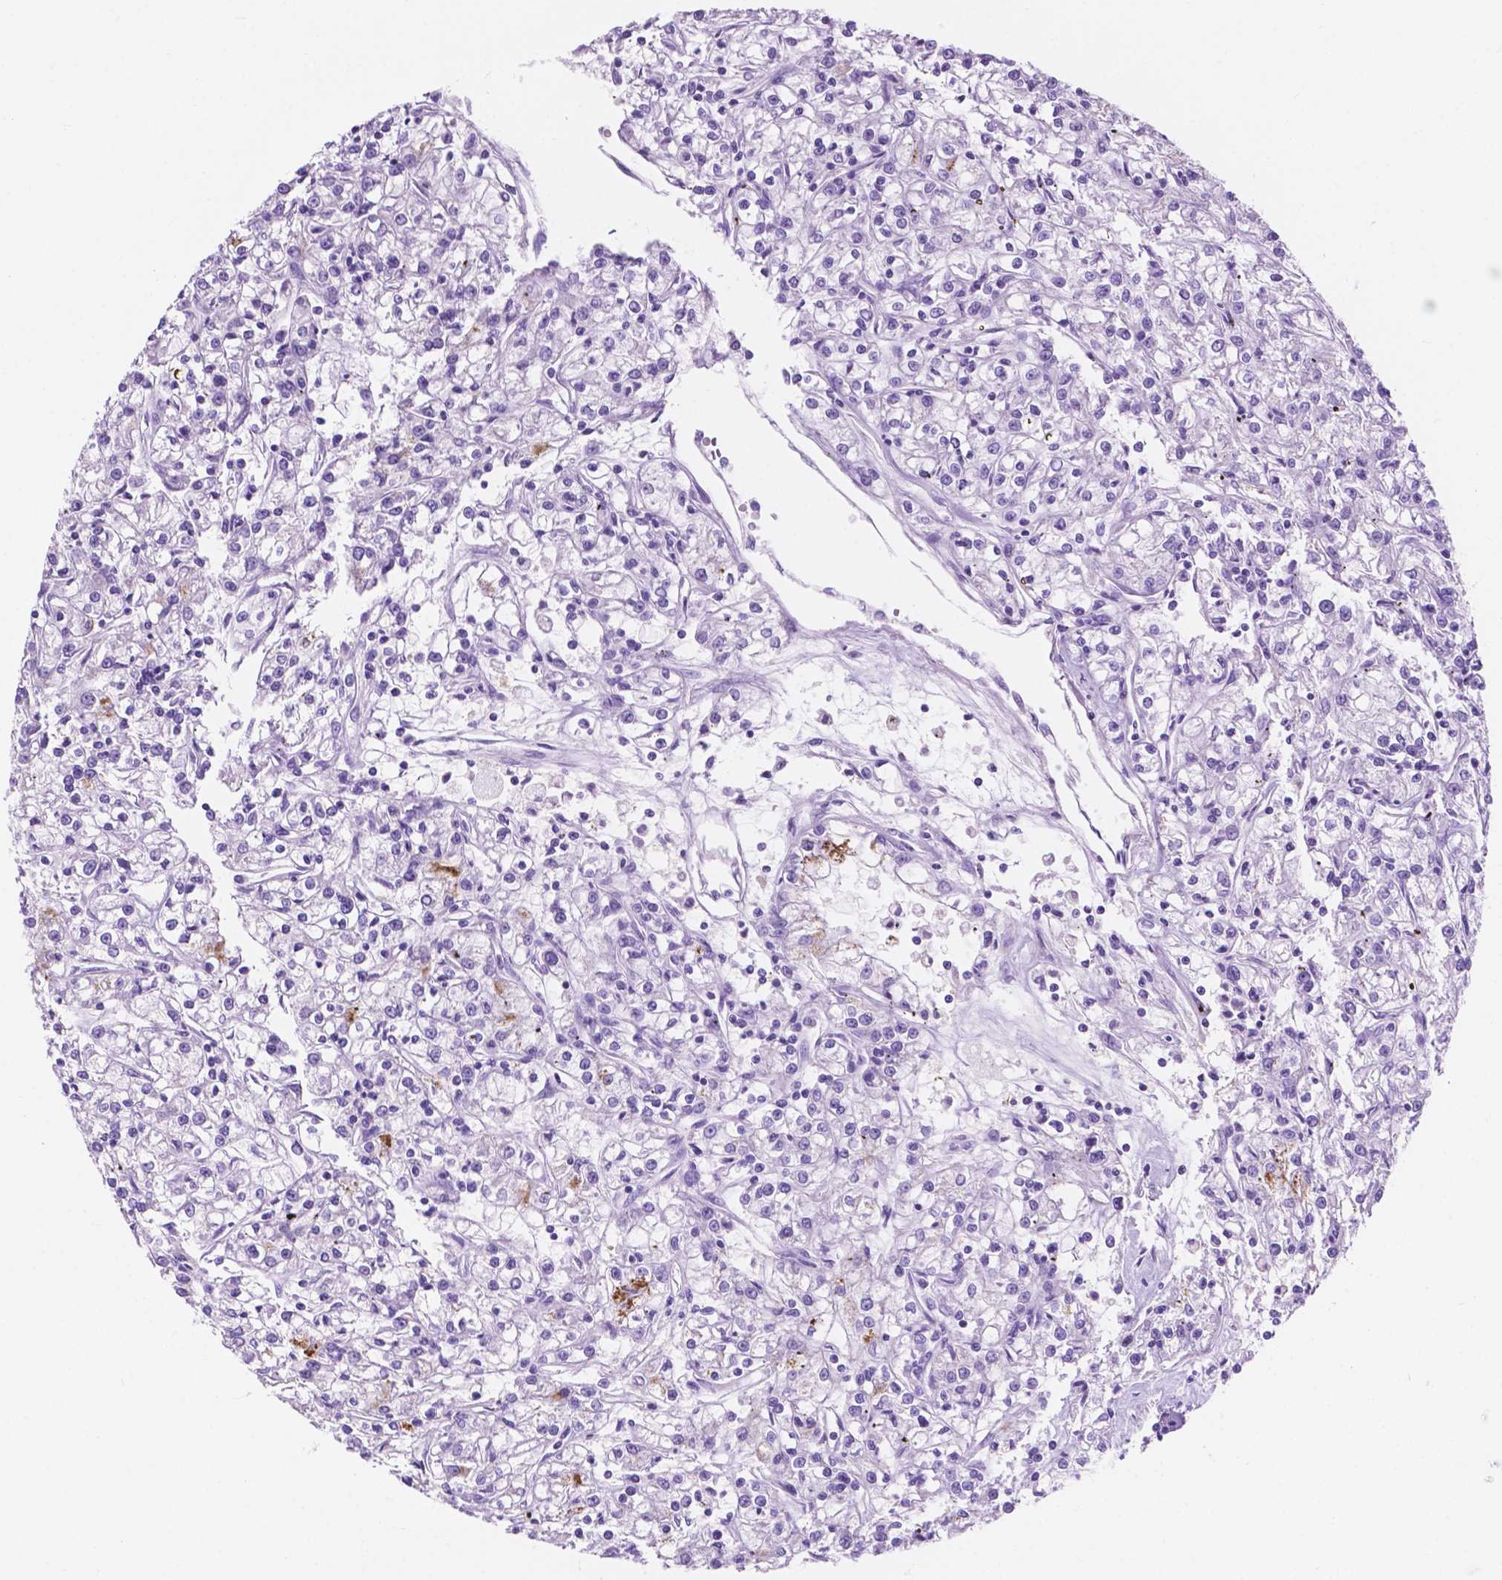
{"staining": {"intensity": "moderate", "quantity": "<25%", "location": "cytoplasmic/membranous"}, "tissue": "renal cancer", "cell_type": "Tumor cells", "image_type": "cancer", "snomed": [{"axis": "morphology", "description": "Adenocarcinoma, NOS"}, {"axis": "topography", "description": "Kidney"}], "caption": "Protein analysis of adenocarcinoma (renal) tissue shows moderate cytoplasmic/membranous expression in approximately <25% of tumor cells.", "gene": "IGFN1", "patient": {"sex": "female", "age": 59}}